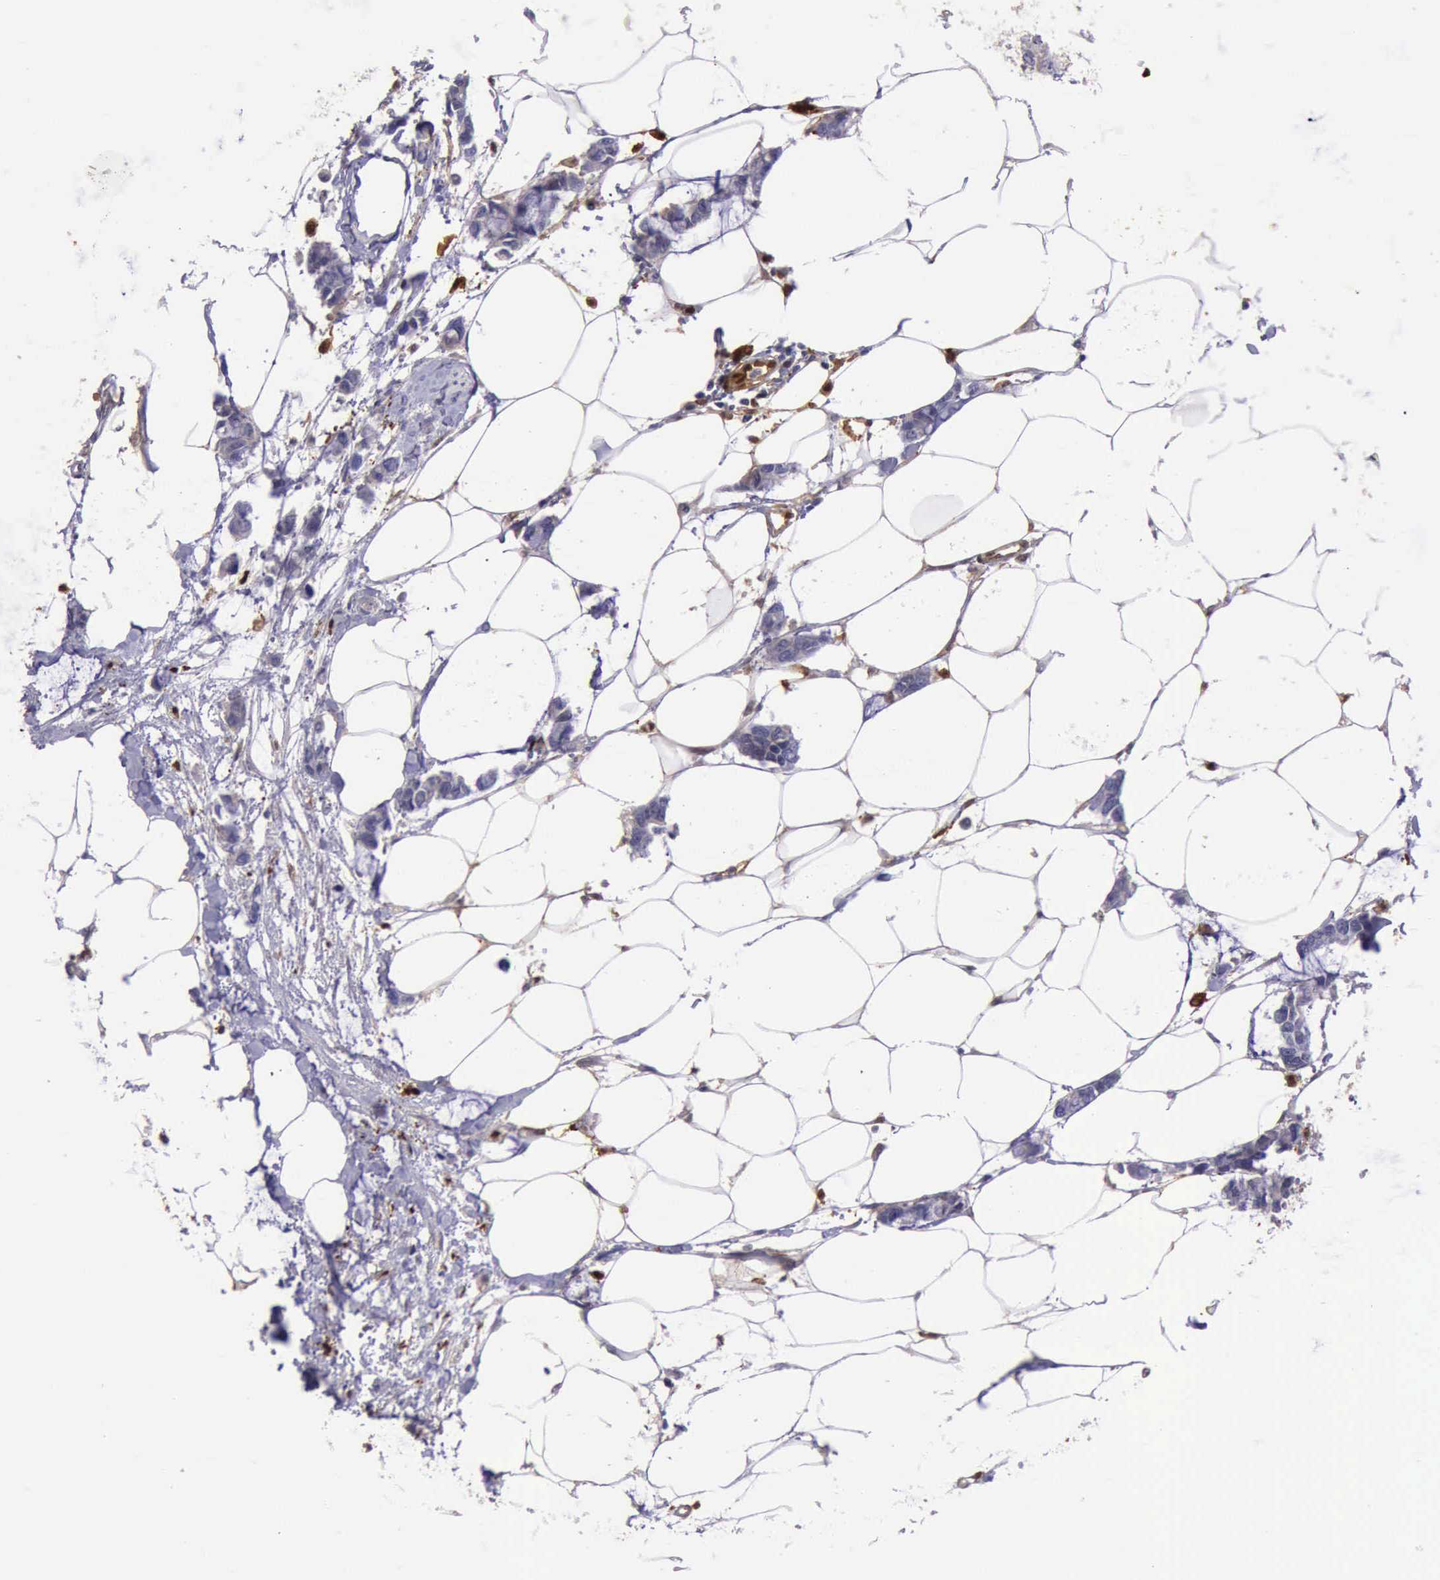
{"staining": {"intensity": "weak", "quantity": "<25%", "location": "cytoplasmic/membranous,nuclear"}, "tissue": "colorectal cancer", "cell_type": "Tumor cells", "image_type": "cancer", "snomed": [{"axis": "morphology", "description": "Normal tissue, NOS"}, {"axis": "morphology", "description": "Adenocarcinoma, NOS"}, {"axis": "topography", "description": "Colon"}, {"axis": "topography", "description": "Peripheral nerve tissue"}], "caption": "Colorectal cancer stained for a protein using IHC exhibits no expression tumor cells.", "gene": "TYMP", "patient": {"sex": "male", "age": 14}}